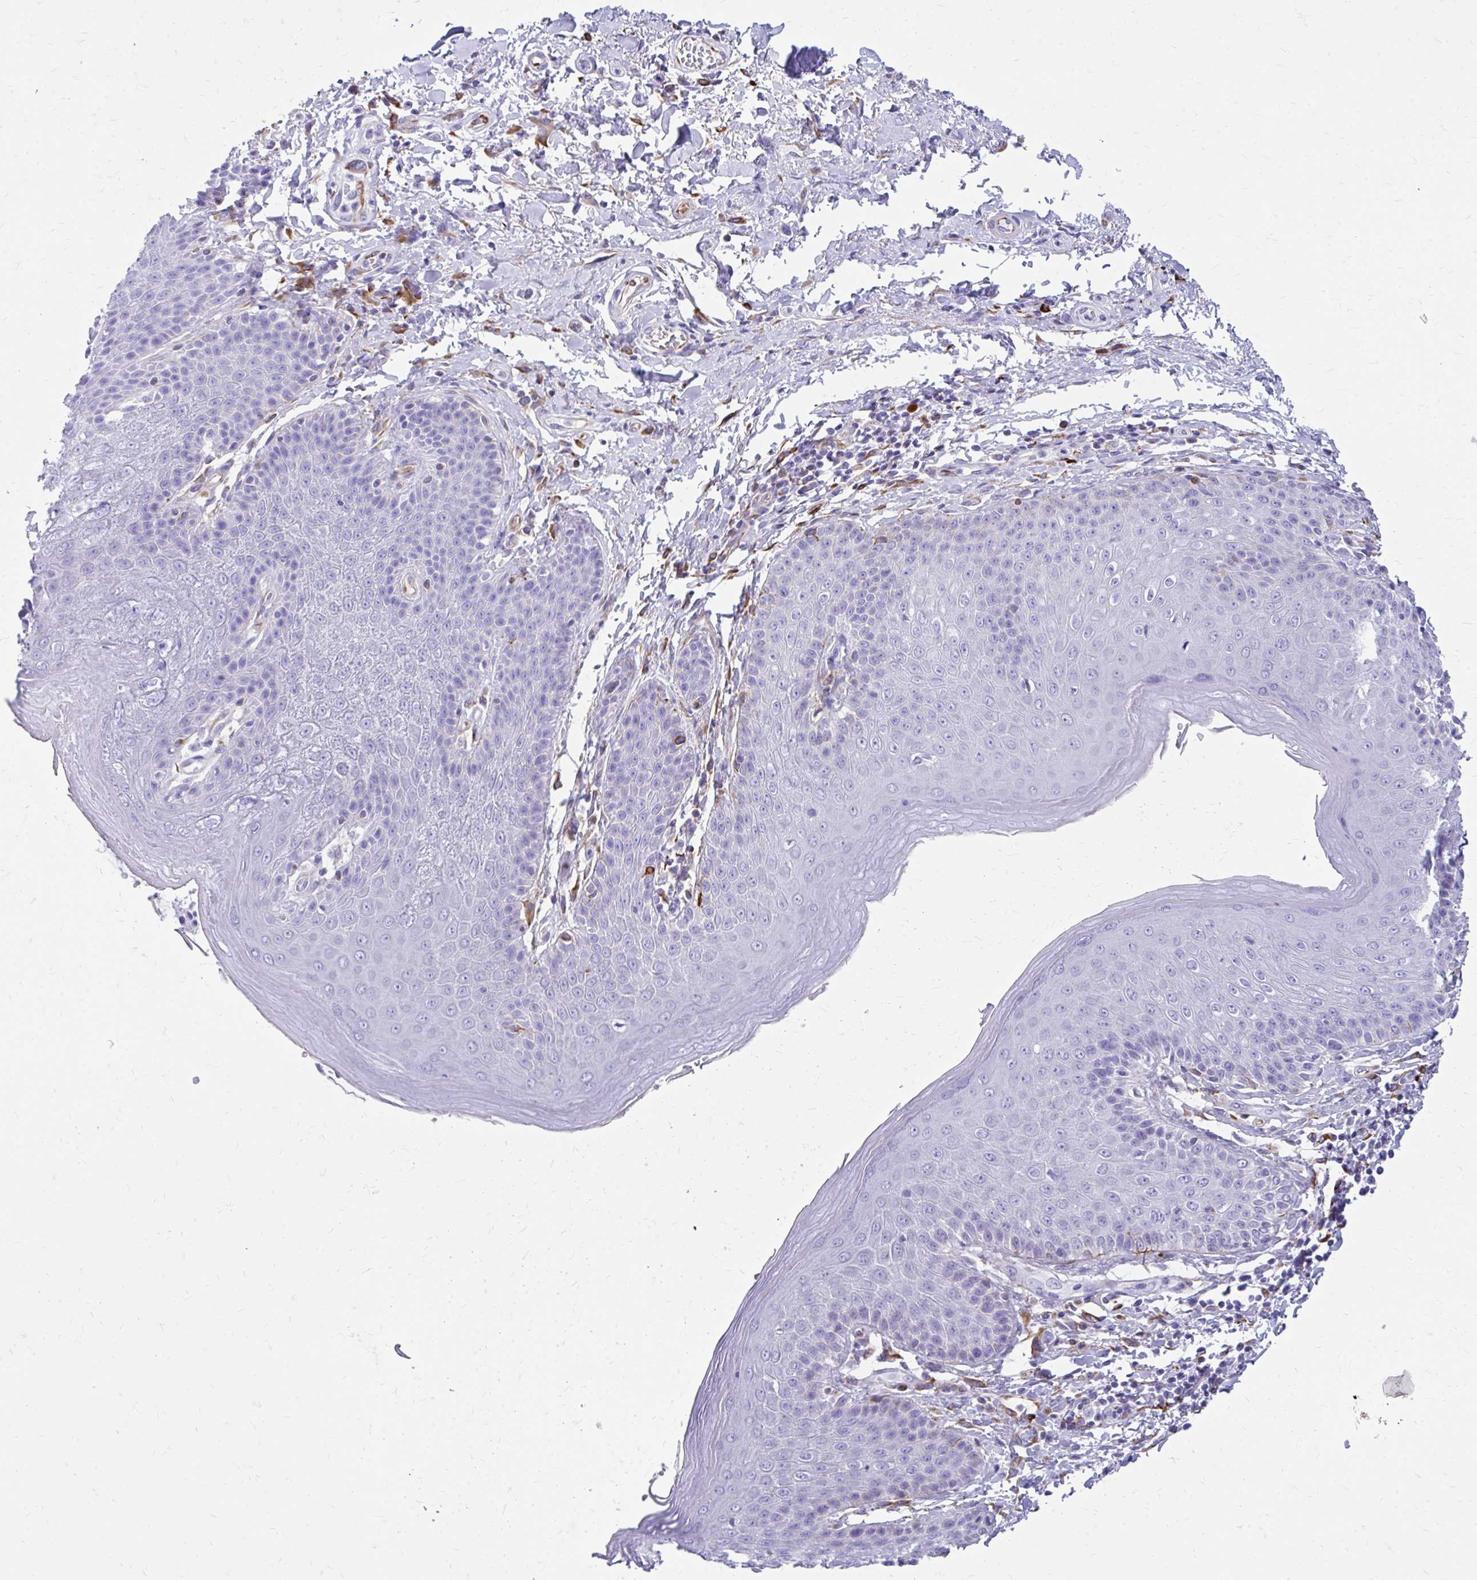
{"staining": {"intensity": "negative", "quantity": "none", "location": "none"}, "tissue": "skin", "cell_type": "Epidermal cells", "image_type": "normal", "snomed": [{"axis": "morphology", "description": "Normal tissue, NOS"}, {"axis": "topography", "description": "Peripheral nerve tissue"}], "caption": "Immunohistochemical staining of unremarkable skin exhibits no significant staining in epidermal cells. (DAB (3,3'-diaminobenzidine) IHC visualized using brightfield microscopy, high magnification).", "gene": "ZNF699", "patient": {"sex": "male", "age": 51}}